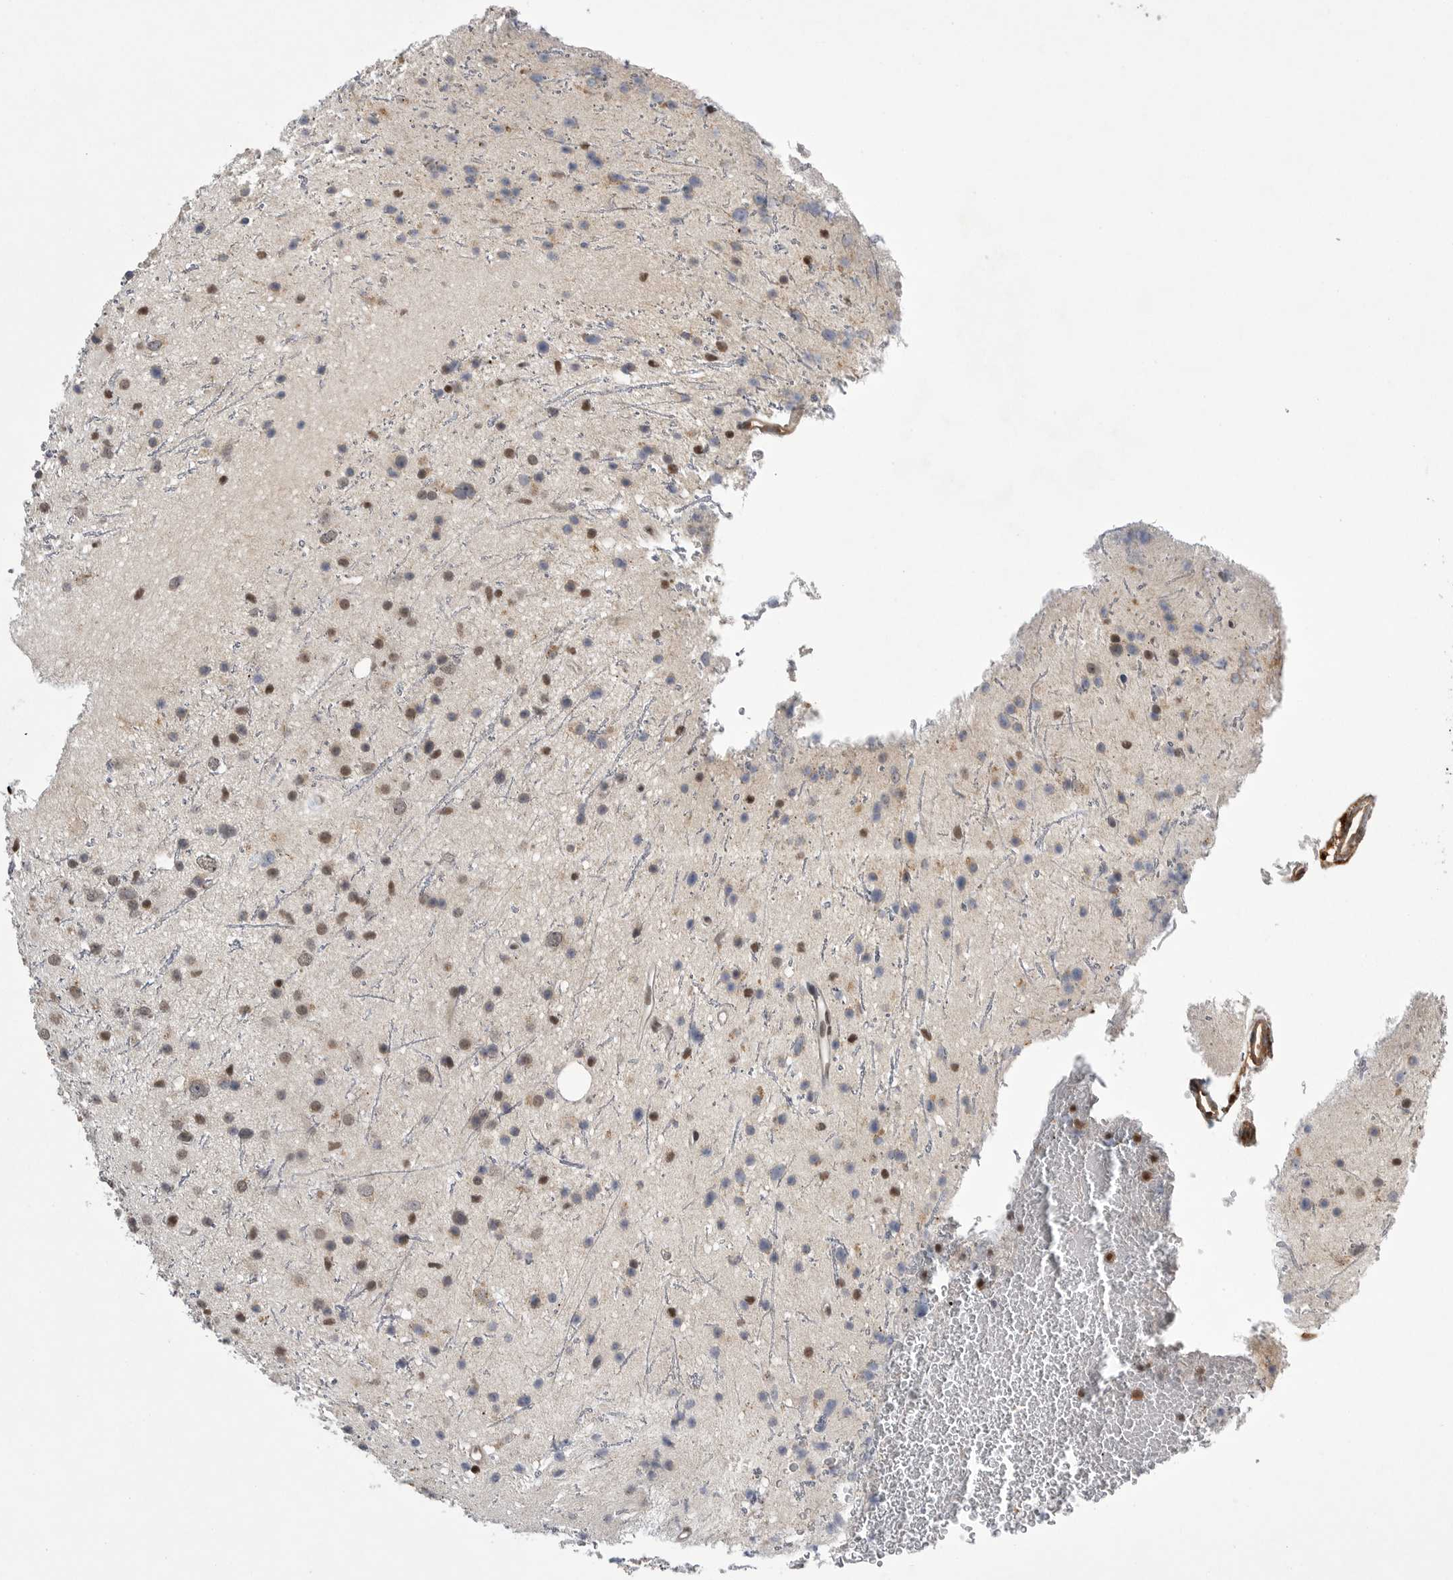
{"staining": {"intensity": "weak", "quantity": "25%-75%", "location": "cytoplasmic/membranous"}, "tissue": "glioma", "cell_type": "Tumor cells", "image_type": "cancer", "snomed": [{"axis": "morphology", "description": "Glioma, malignant, Low grade"}, {"axis": "topography", "description": "Cerebral cortex"}], "caption": "This image shows IHC staining of human malignant low-grade glioma, with low weak cytoplasmic/membranous staining in approximately 25%-75% of tumor cells.", "gene": "NECTIN1", "patient": {"sex": "female", "age": 39}}